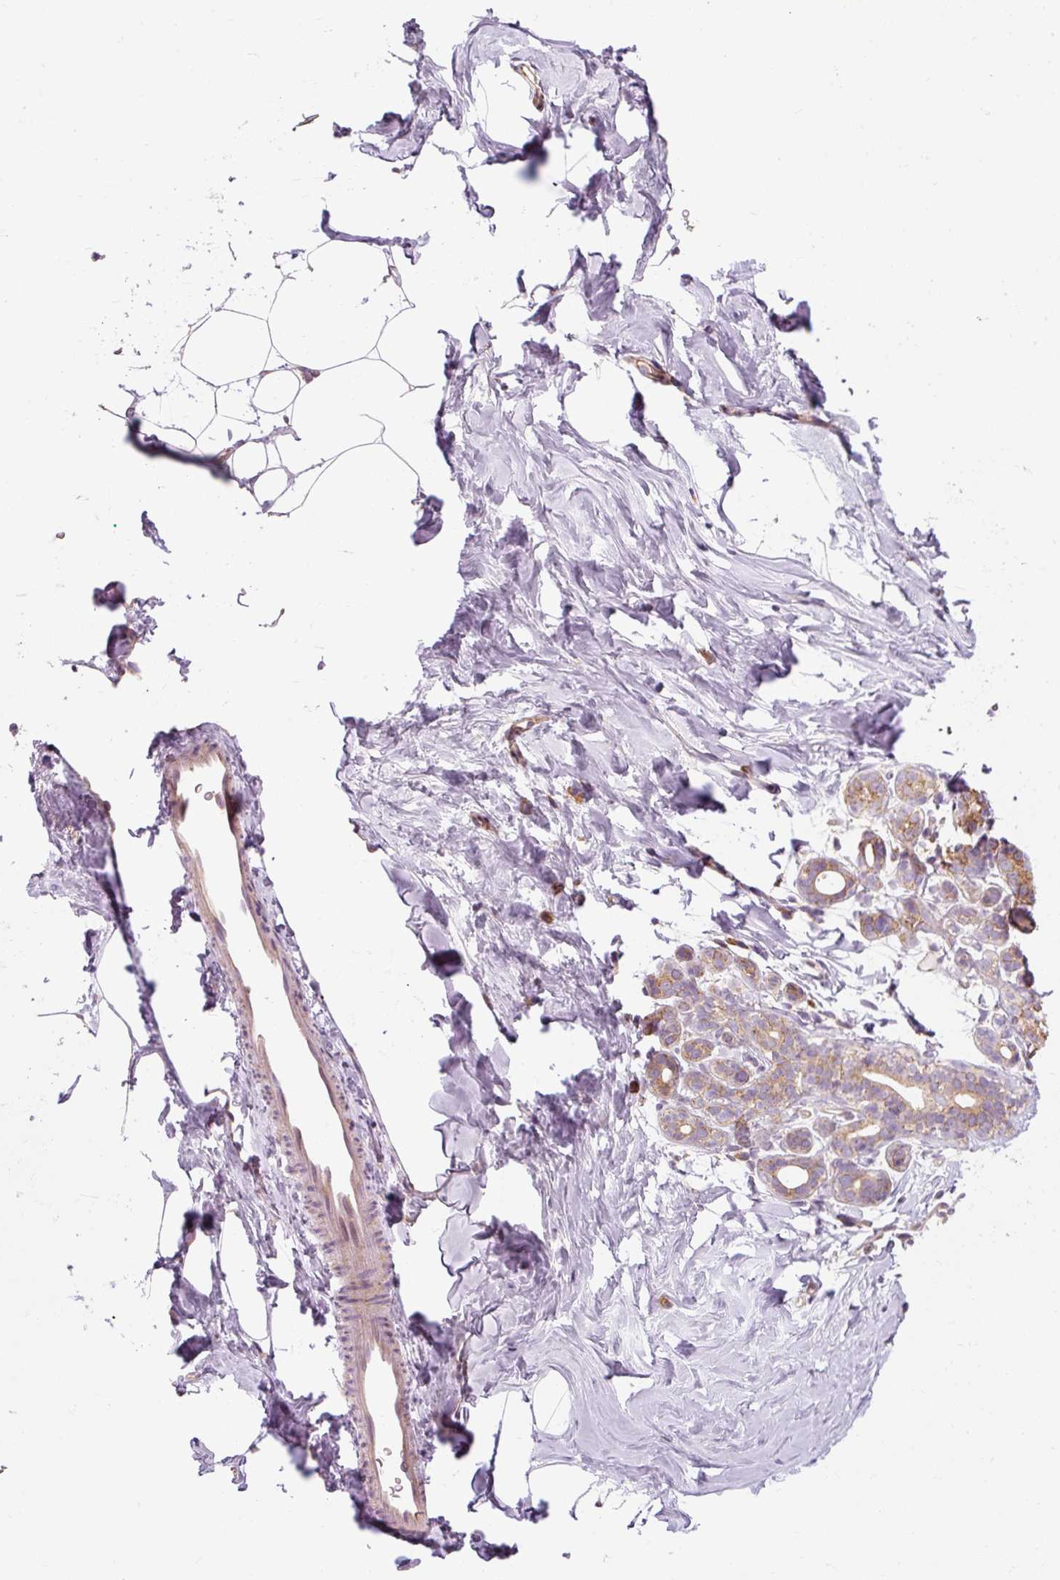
{"staining": {"intensity": "negative", "quantity": "none", "location": "none"}, "tissue": "breast", "cell_type": "Adipocytes", "image_type": "normal", "snomed": [{"axis": "morphology", "description": "Normal tissue, NOS"}, {"axis": "topography", "description": "Breast"}], "caption": "DAB immunohistochemical staining of normal human breast shows no significant expression in adipocytes.", "gene": "PRSS48", "patient": {"sex": "female", "age": 32}}